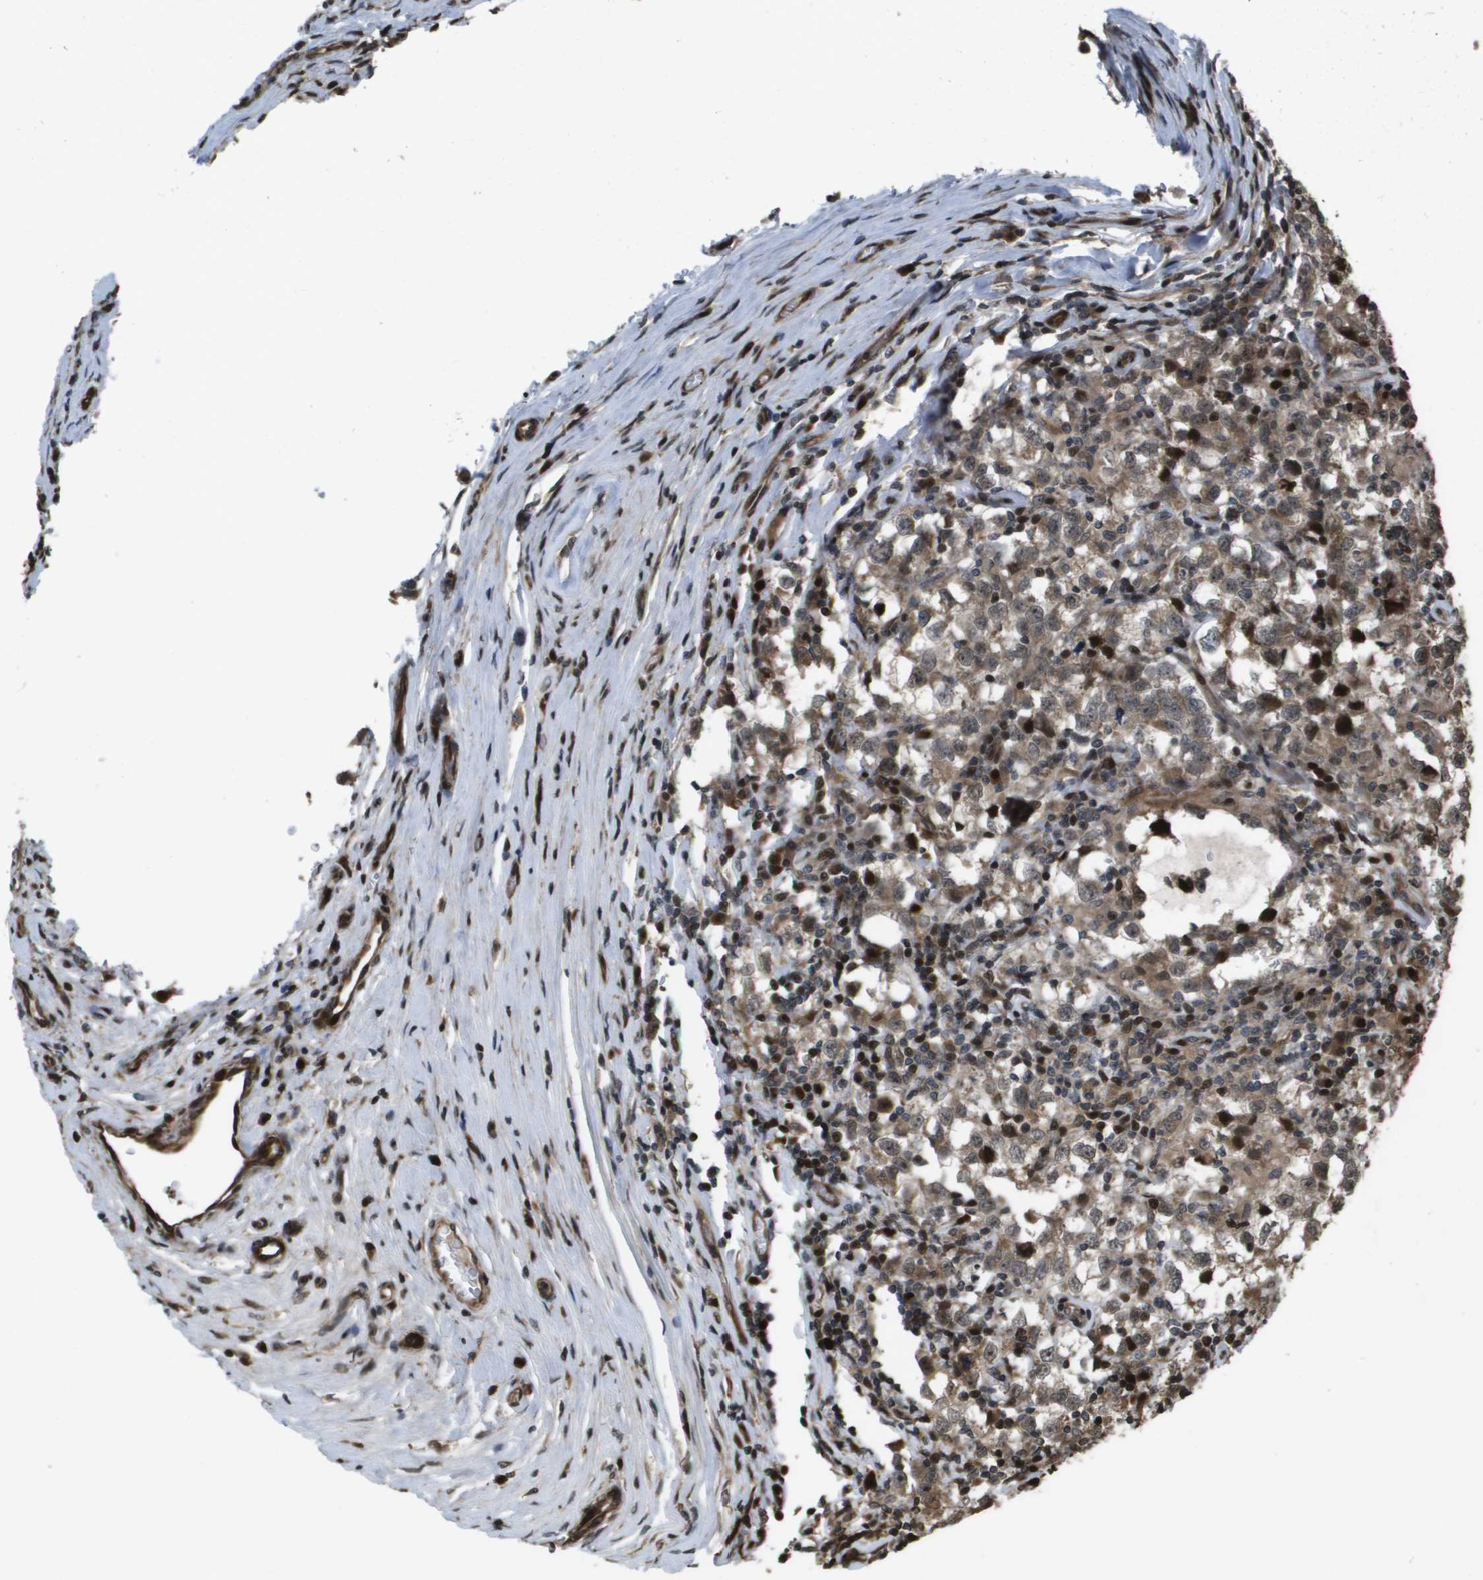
{"staining": {"intensity": "weak", "quantity": ">75%", "location": "cytoplasmic/membranous"}, "tissue": "testis cancer", "cell_type": "Tumor cells", "image_type": "cancer", "snomed": [{"axis": "morphology", "description": "Carcinoma, Embryonal, NOS"}, {"axis": "topography", "description": "Testis"}], "caption": "Immunohistochemical staining of embryonal carcinoma (testis) demonstrates low levels of weak cytoplasmic/membranous protein positivity in about >75% of tumor cells.", "gene": "AXIN2", "patient": {"sex": "male", "age": 21}}